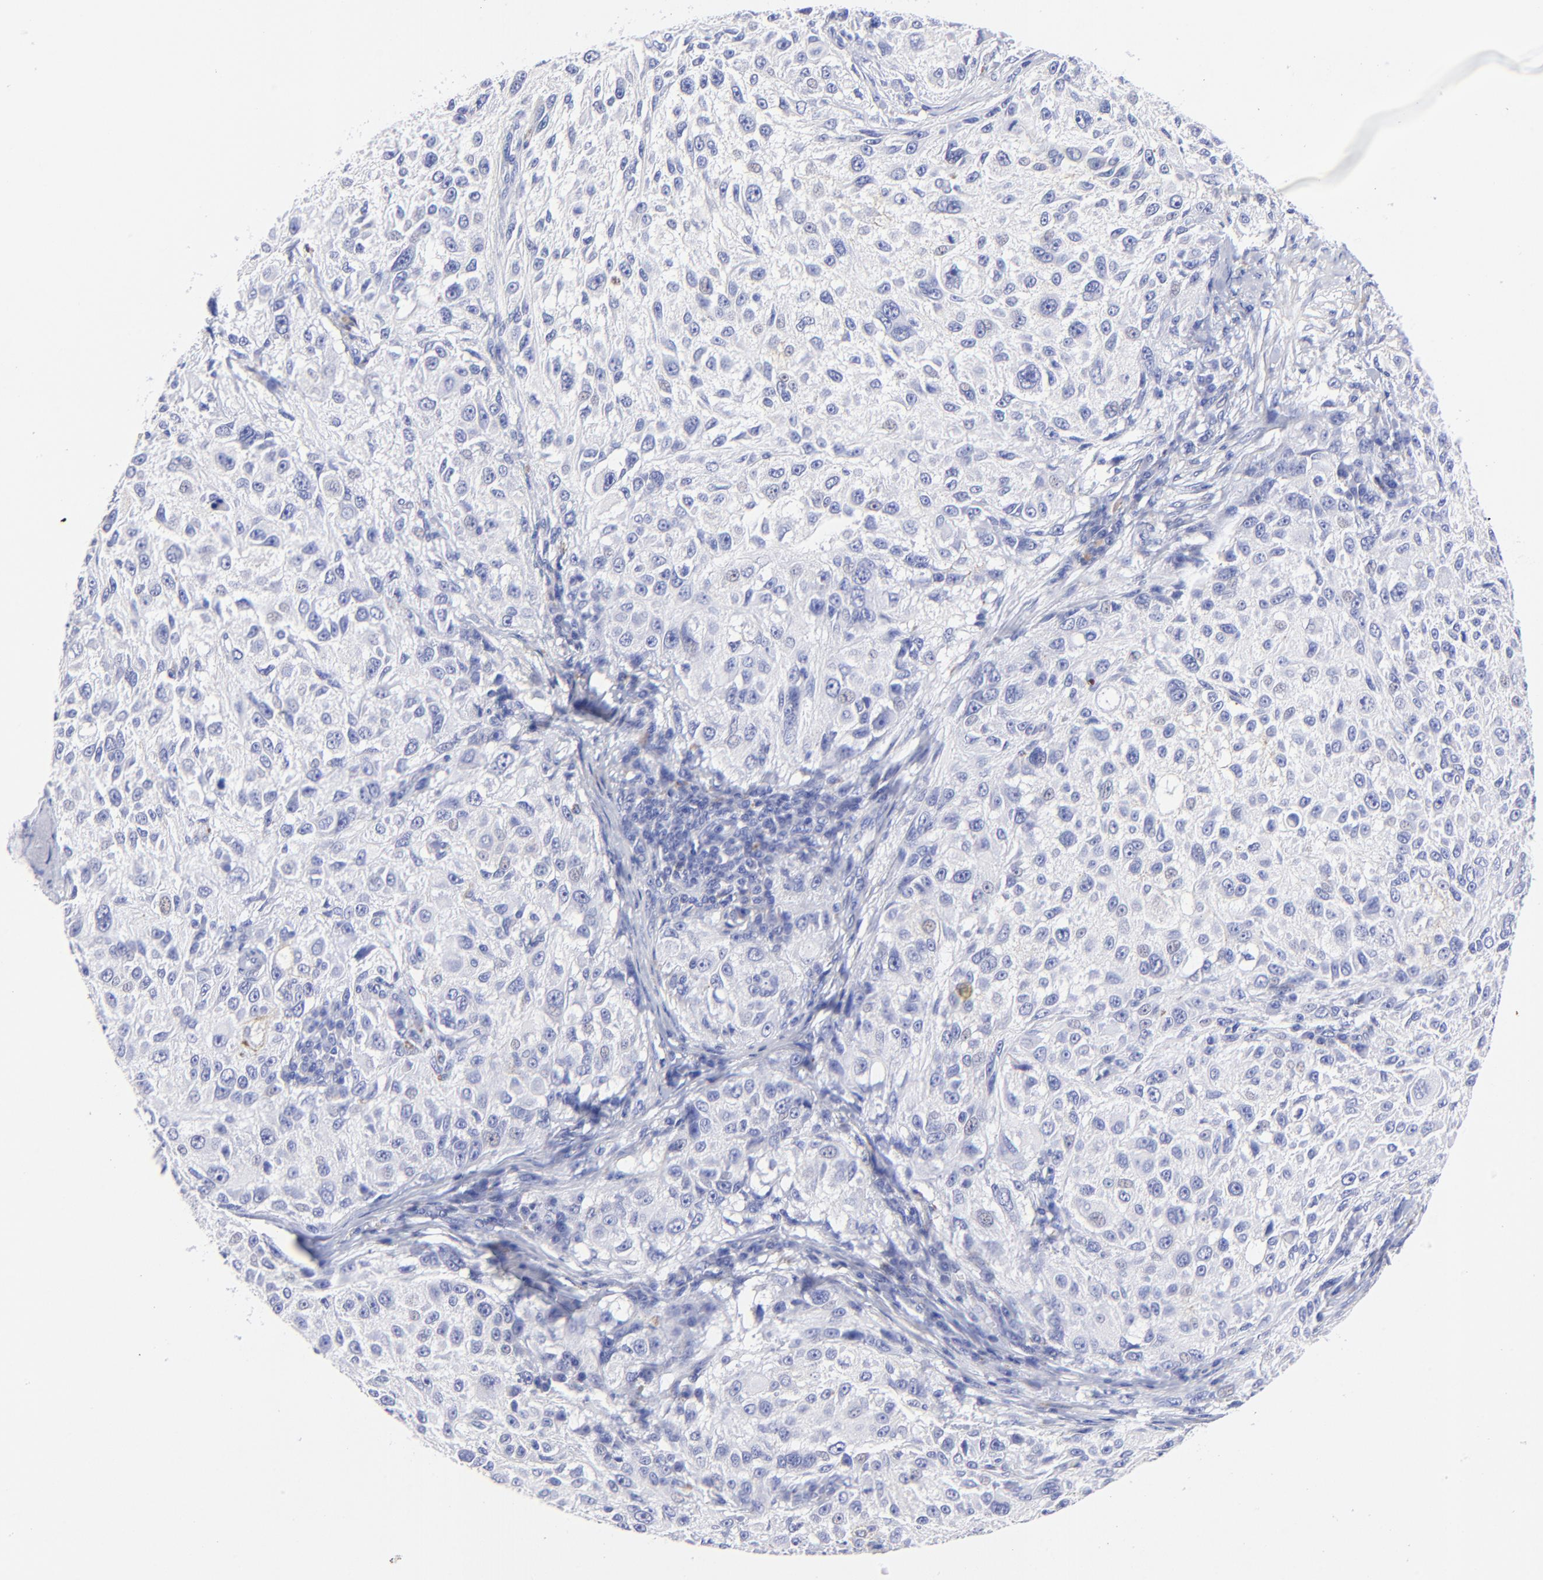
{"staining": {"intensity": "negative", "quantity": "none", "location": "none"}, "tissue": "melanoma", "cell_type": "Tumor cells", "image_type": "cancer", "snomed": [{"axis": "morphology", "description": "Necrosis, NOS"}, {"axis": "morphology", "description": "Malignant melanoma, NOS"}, {"axis": "topography", "description": "Skin"}], "caption": "This photomicrograph is of malignant melanoma stained with IHC to label a protein in brown with the nuclei are counter-stained blue. There is no expression in tumor cells.", "gene": "HORMAD2", "patient": {"sex": "female", "age": 87}}